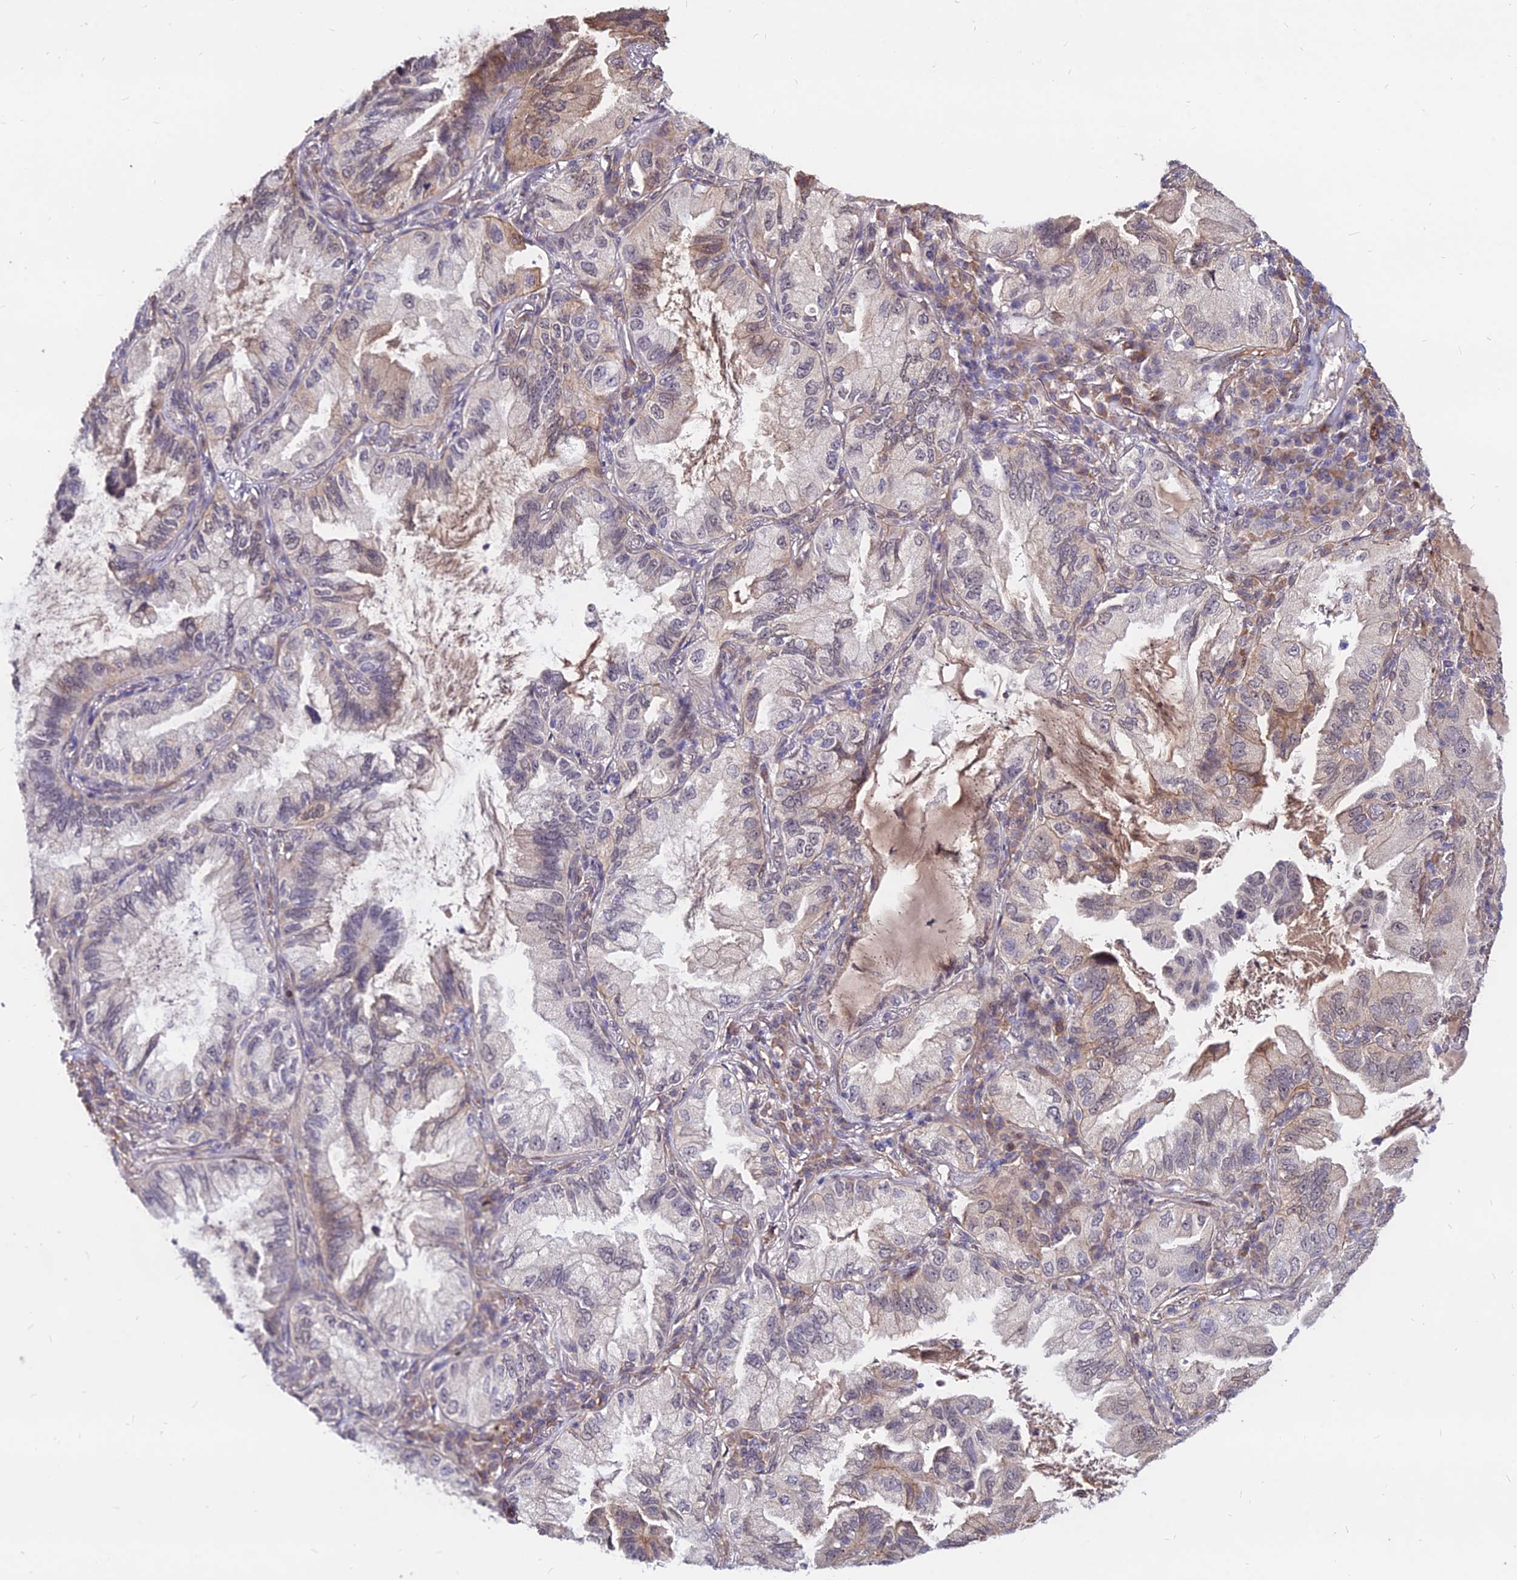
{"staining": {"intensity": "weak", "quantity": "<25%", "location": "cytoplasmic/membranous,nuclear"}, "tissue": "lung cancer", "cell_type": "Tumor cells", "image_type": "cancer", "snomed": [{"axis": "morphology", "description": "Adenocarcinoma, NOS"}, {"axis": "topography", "description": "Lung"}], "caption": "Lung cancer was stained to show a protein in brown. There is no significant staining in tumor cells.", "gene": "C11orf68", "patient": {"sex": "female", "age": 69}}